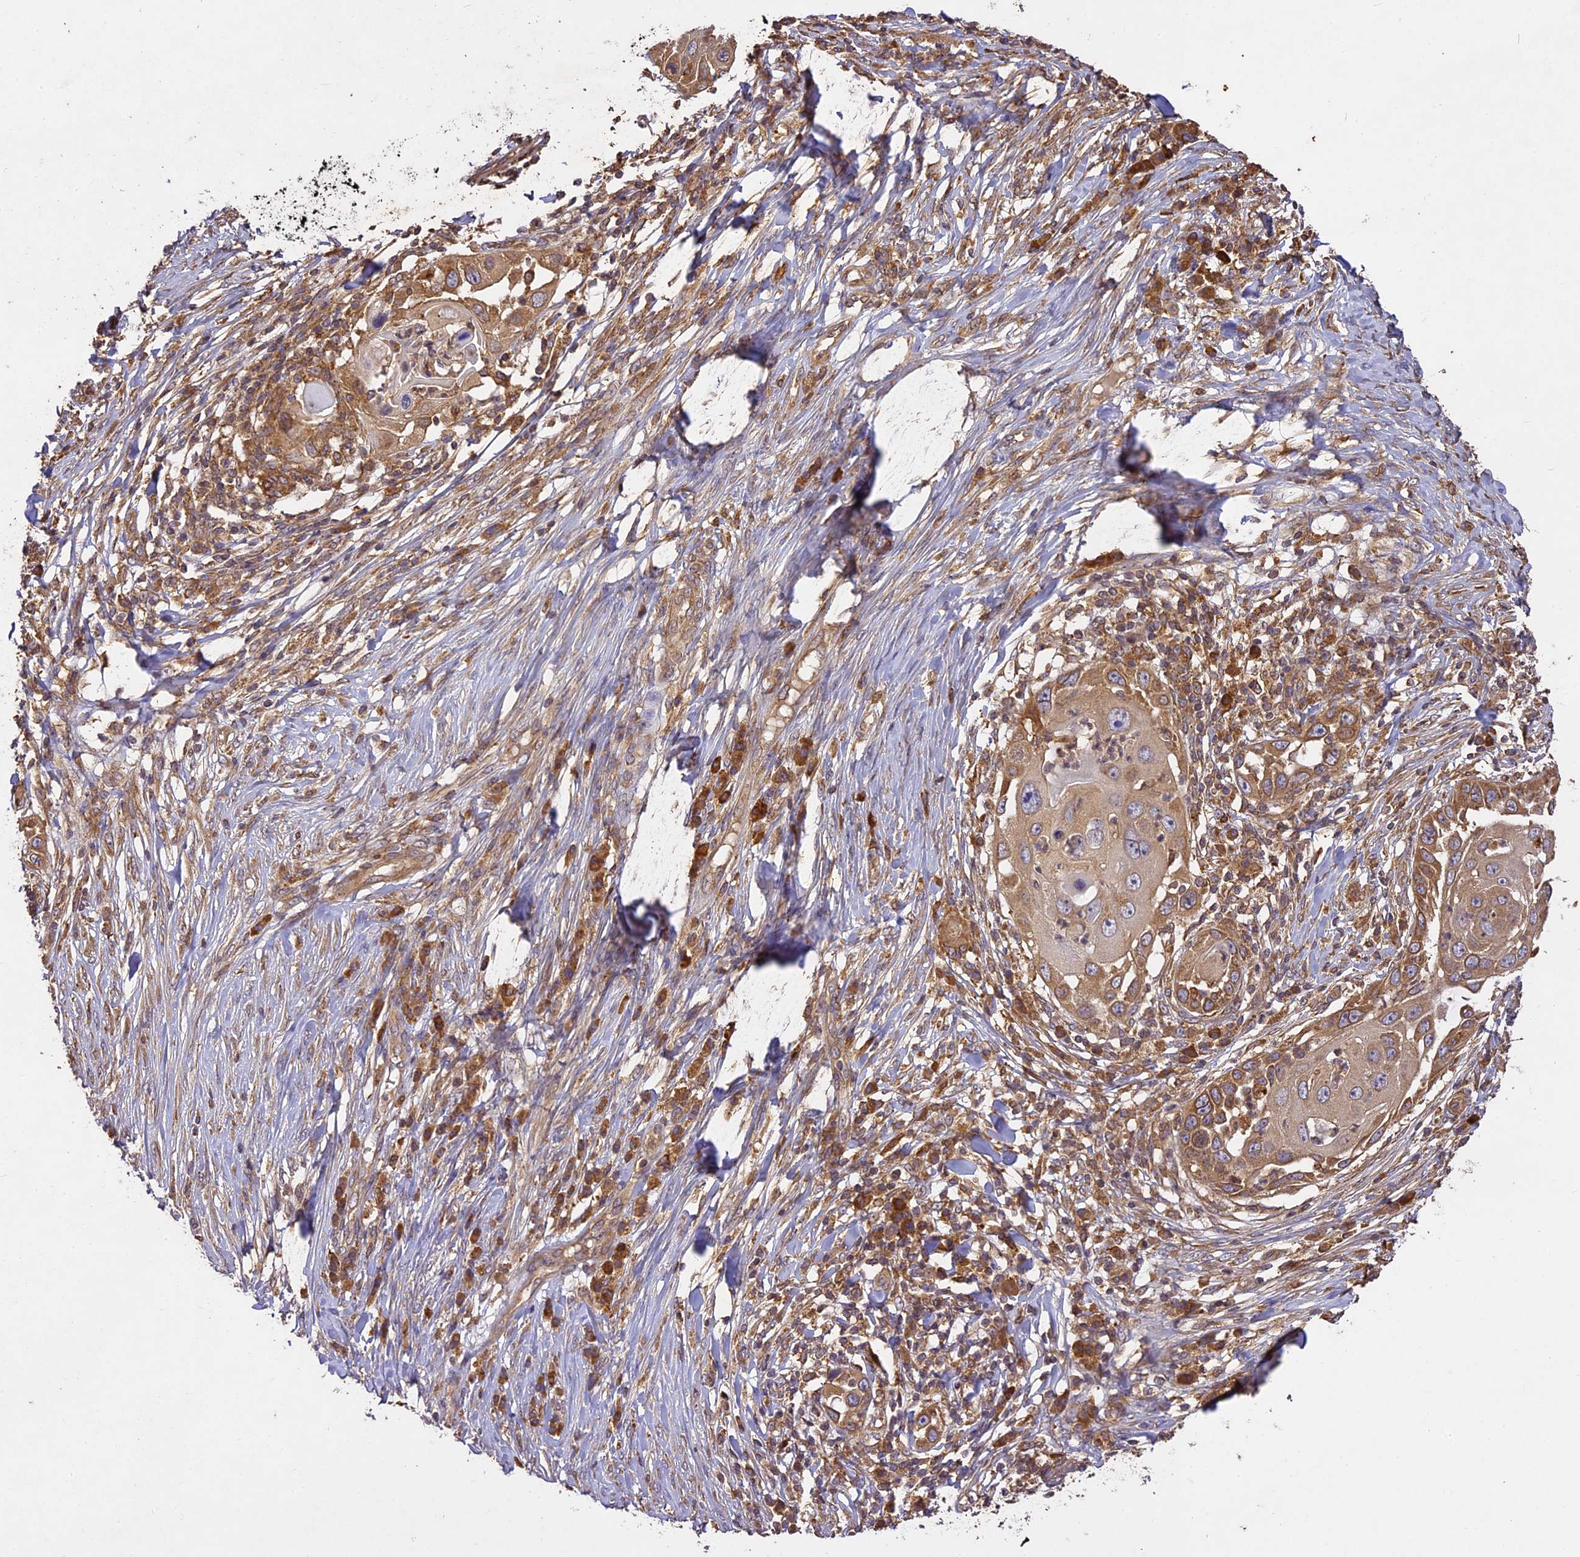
{"staining": {"intensity": "moderate", "quantity": "25%-75%", "location": "cytoplasmic/membranous"}, "tissue": "skin cancer", "cell_type": "Tumor cells", "image_type": "cancer", "snomed": [{"axis": "morphology", "description": "Squamous cell carcinoma, NOS"}, {"axis": "topography", "description": "Skin"}], "caption": "Immunohistochemical staining of human skin cancer (squamous cell carcinoma) displays medium levels of moderate cytoplasmic/membranous protein staining in approximately 25%-75% of tumor cells.", "gene": "BRAP", "patient": {"sex": "female", "age": 44}}